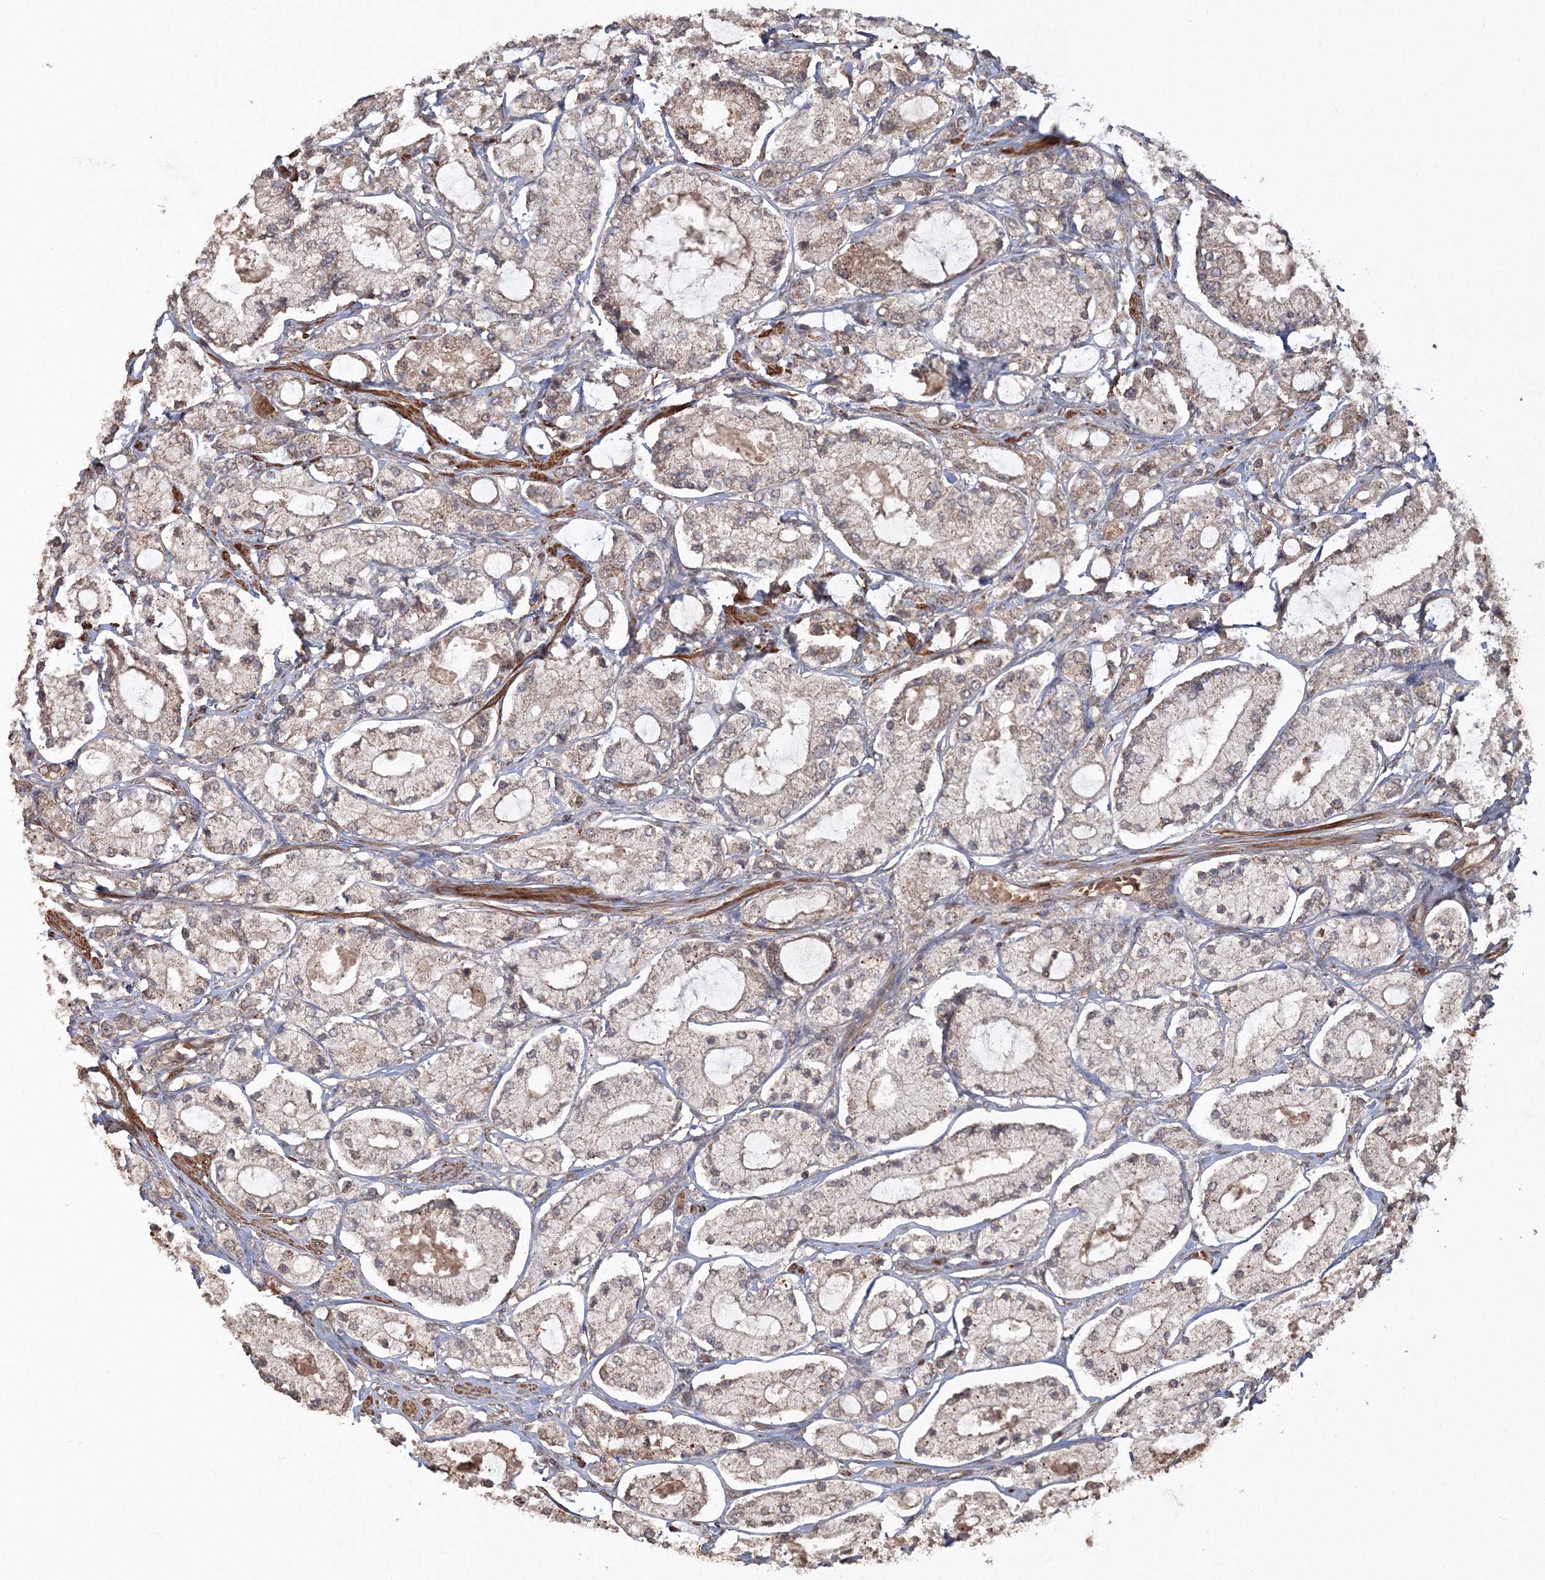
{"staining": {"intensity": "moderate", "quantity": "<25%", "location": "cytoplasmic/membranous"}, "tissue": "prostate cancer", "cell_type": "Tumor cells", "image_type": "cancer", "snomed": [{"axis": "morphology", "description": "Adenocarcinoma, High grade"}, {"axis": "topography", "description": "Prostate"}], "caption": "Immunohistochemical staining of human prostate high-grade adenocarcinoma displays low levels of moderate cytoplasmic/membranous staining in approximately <25% of tumor cells.", "gene": "CCDC122", "patient": {"sex": "male", "age": 65}}